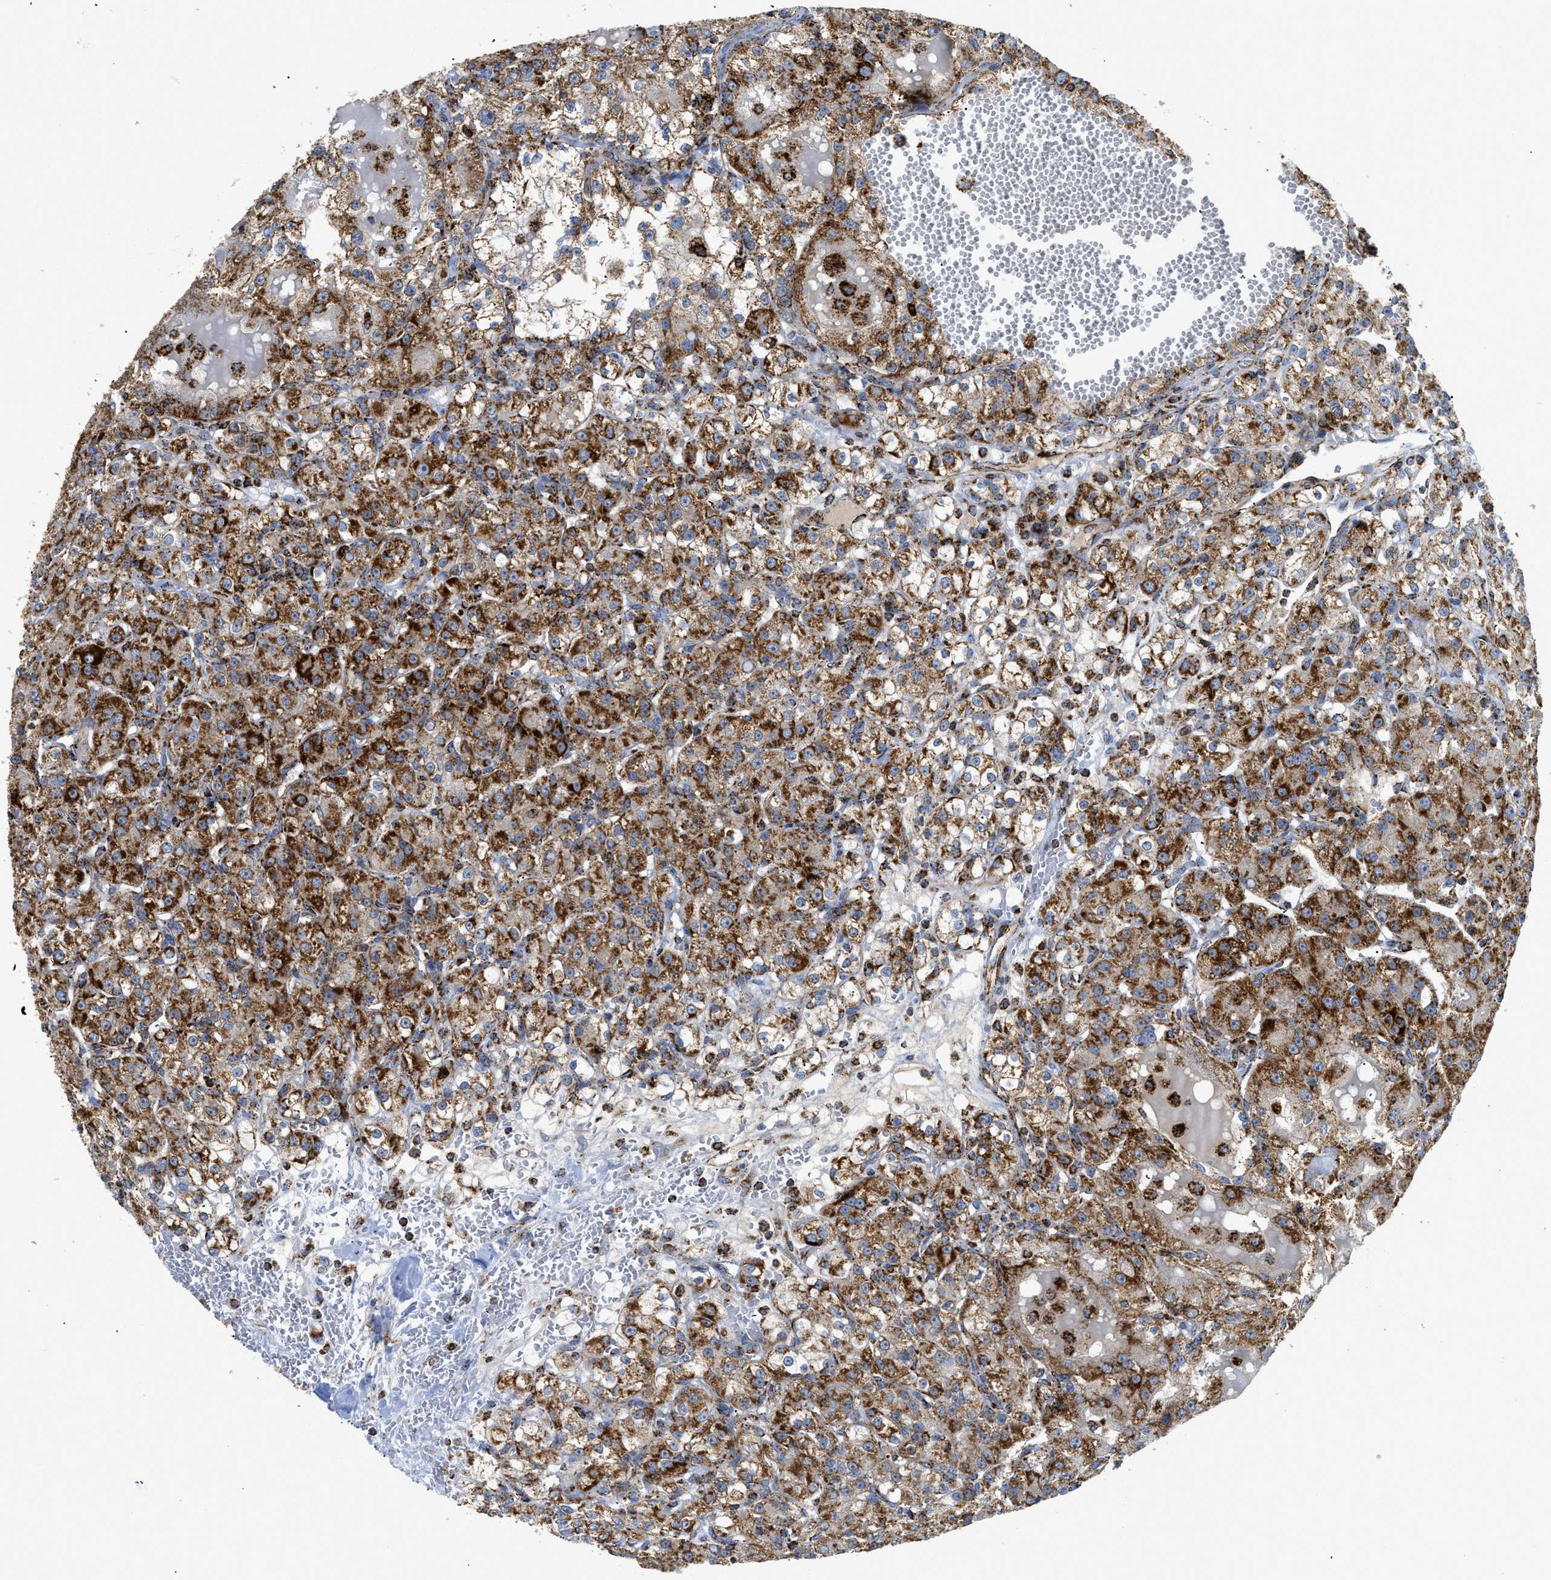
{"staining": {"intensity": "strong", "quantity": ">75%", "location": "cytoplasmic/membranous"}, "tissue": "renal cancer", "cell_type": "Tumor cells", "image_type": "cancer", "snomed": [{"axis": "morphology", "description": "Normal tissue, NOS"}, {"axis": "morphology", "description": "Adenocarcinoma, NOS"}, {"axis": "topography", "description": "Kidney"}], "caption": "A brown stain shows strong cytoplasmic/membranous staining of a protein in adenocarcinoma (renal) tumor cells.", "gene": "SQOR", "patient": {"sex": "male", "age": 61}}